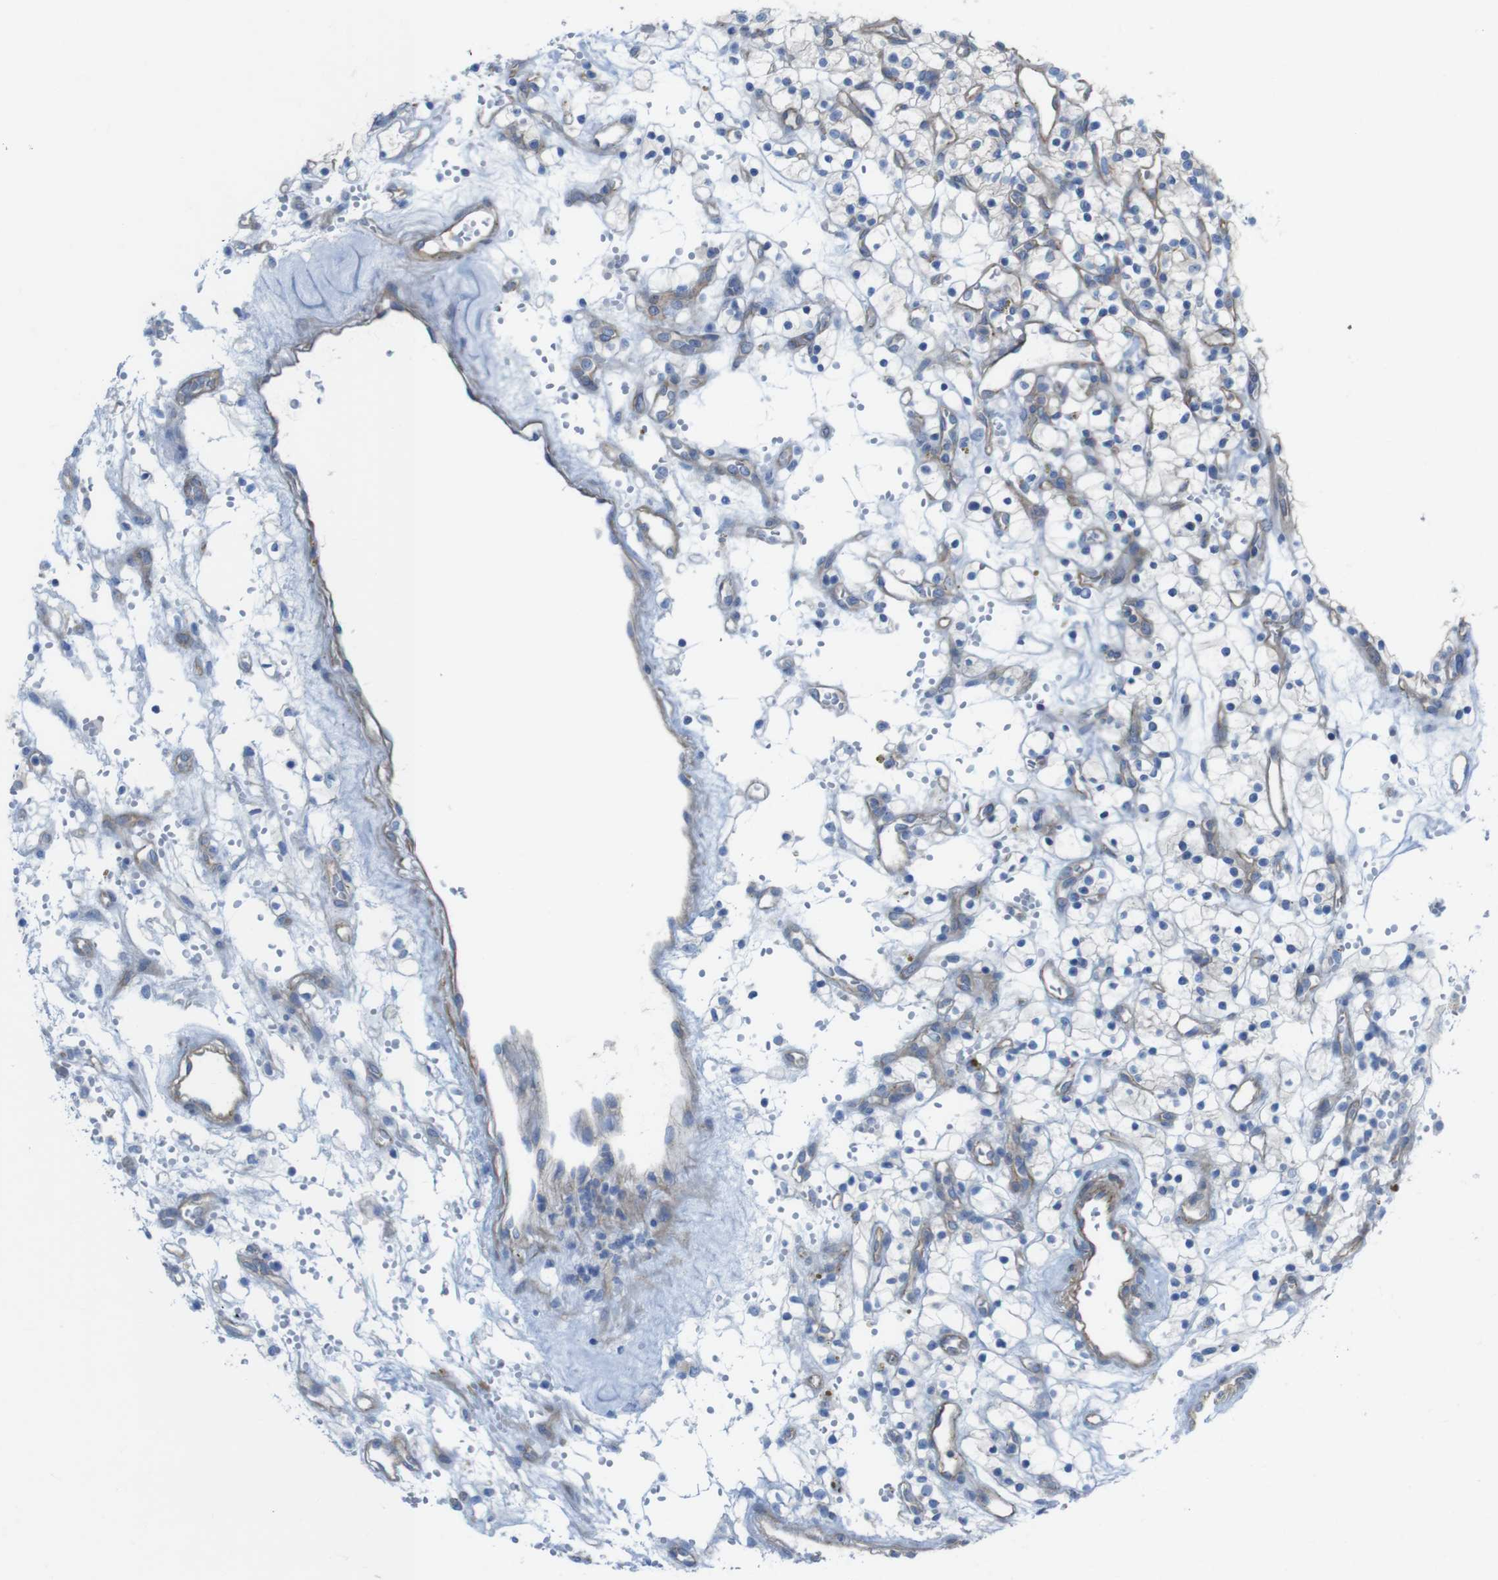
{"staining": {"intensity": "weak", "quantity": "<25%", "location": "cytoplasmic/membranous"}, "tissue": "renal cancer", "cell_type": "Tumor cells", "image_type": "cancer", "snomed": [{"axis": "morphology", "description": "Adenocarcinoma, NOS"}, {"axis": "topography", "description": "Kidney"}], "caption": "Renal cancer (adenocarcinoma) stained for a protein using immunohistochemistry (IHC) shows no staining tumor cells.", "gene": "PREX2", "patient": {"sex": "female", "age": 57}}